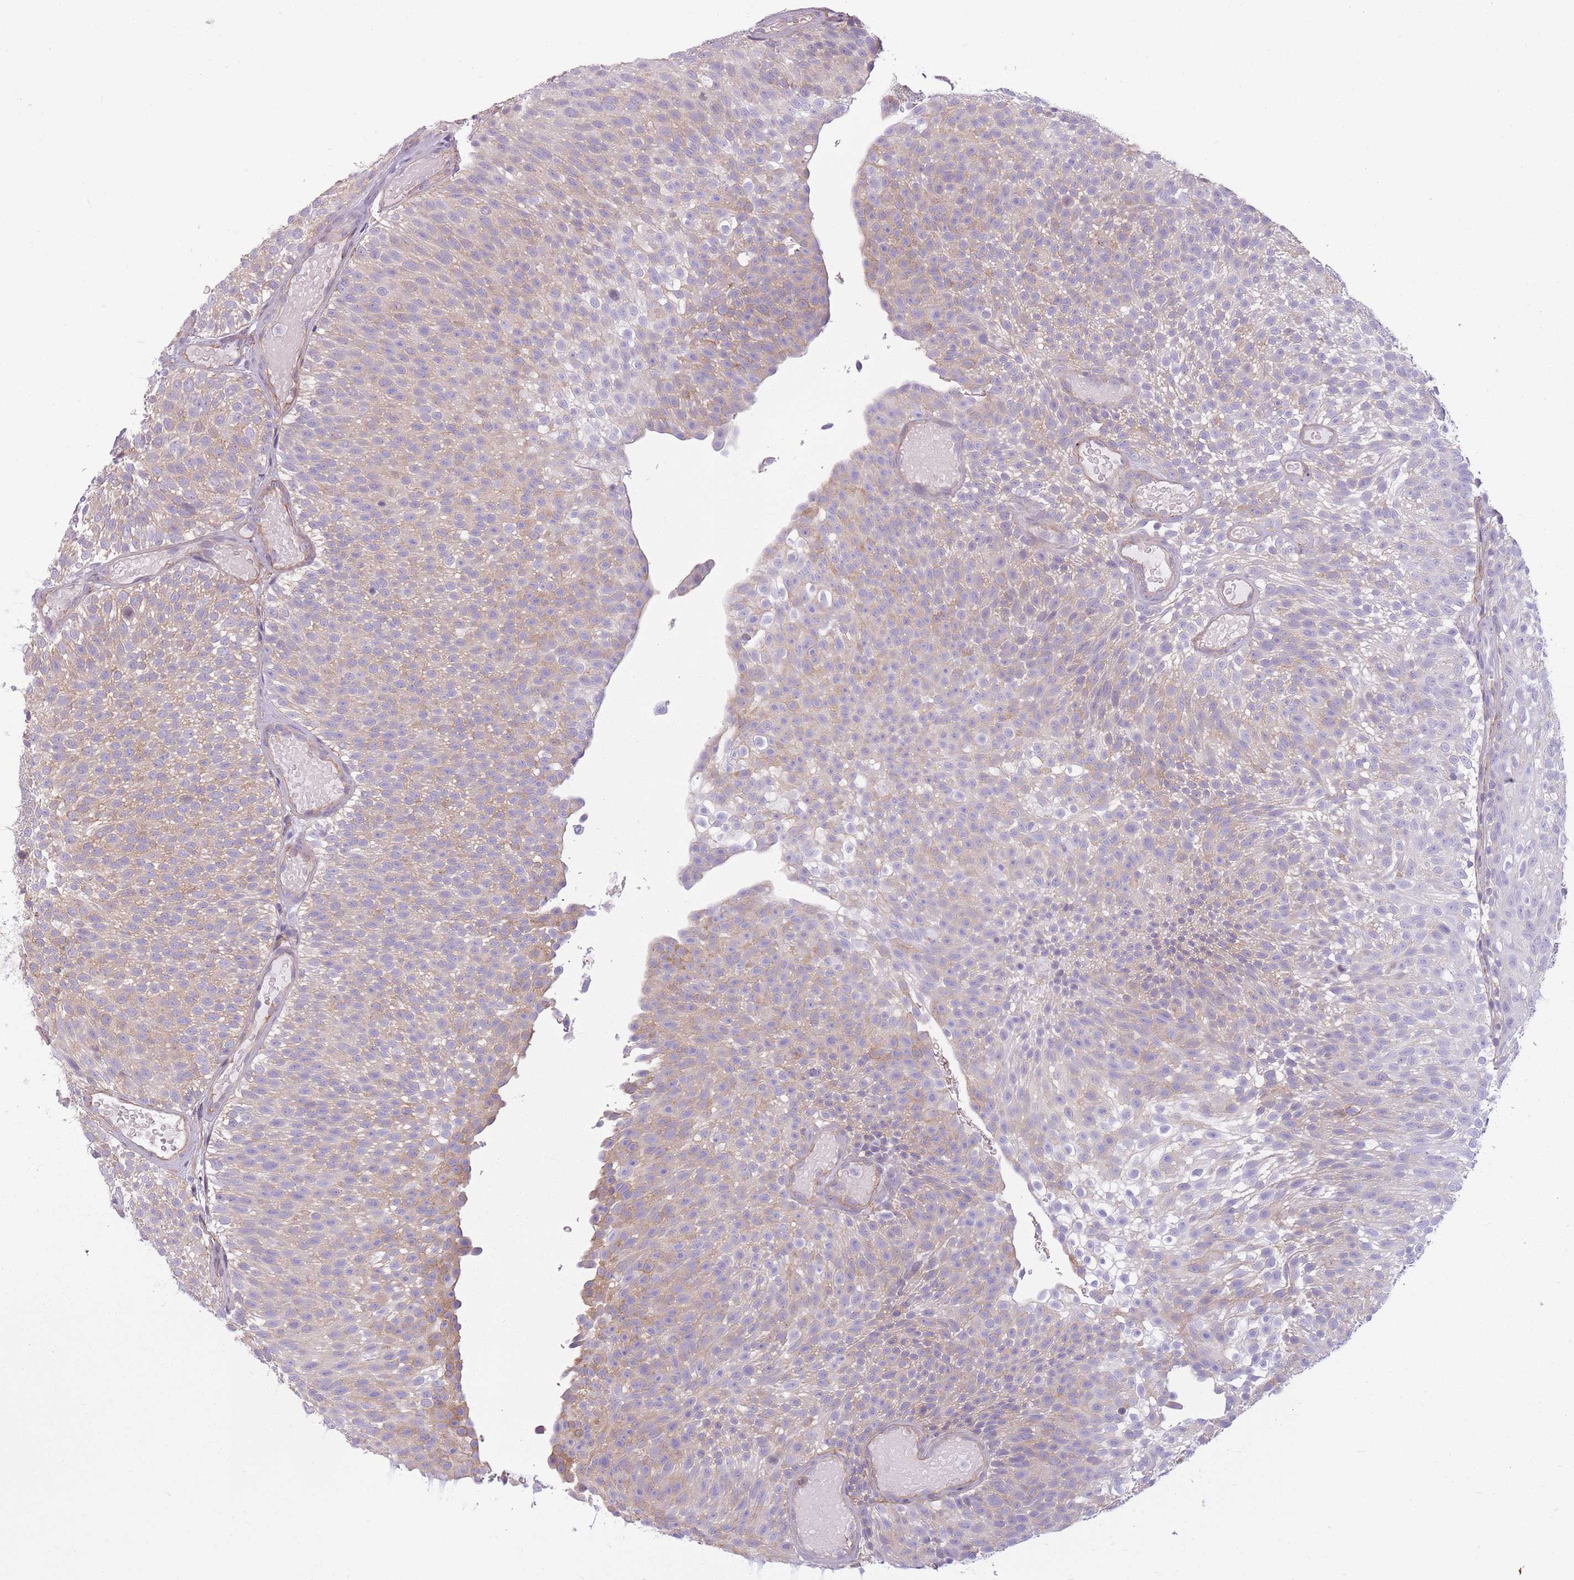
{"staining": {"intensity": "weak", "quantity": "25%-75%", "location": "cytoplasmic/membranous"}, "tissue": "urothelial cancer", "cell_type": "Tumor cells", "image_type": "cancer", "snomed": [{"axis": "morphology", "description": "Urothelial carcinoma, Low grade"}, {"axis": "topography", "description": "Urinary bladder"}], "caption": "Urothelial carcinoma (low-grade) was stained to show a protein in brown. There is low levels of weak cytoplasmic/membranous staining in about 25%-75% of tumor cells.", "gene": "ADD1", "patient": {"sex": "male", "age": 78}}